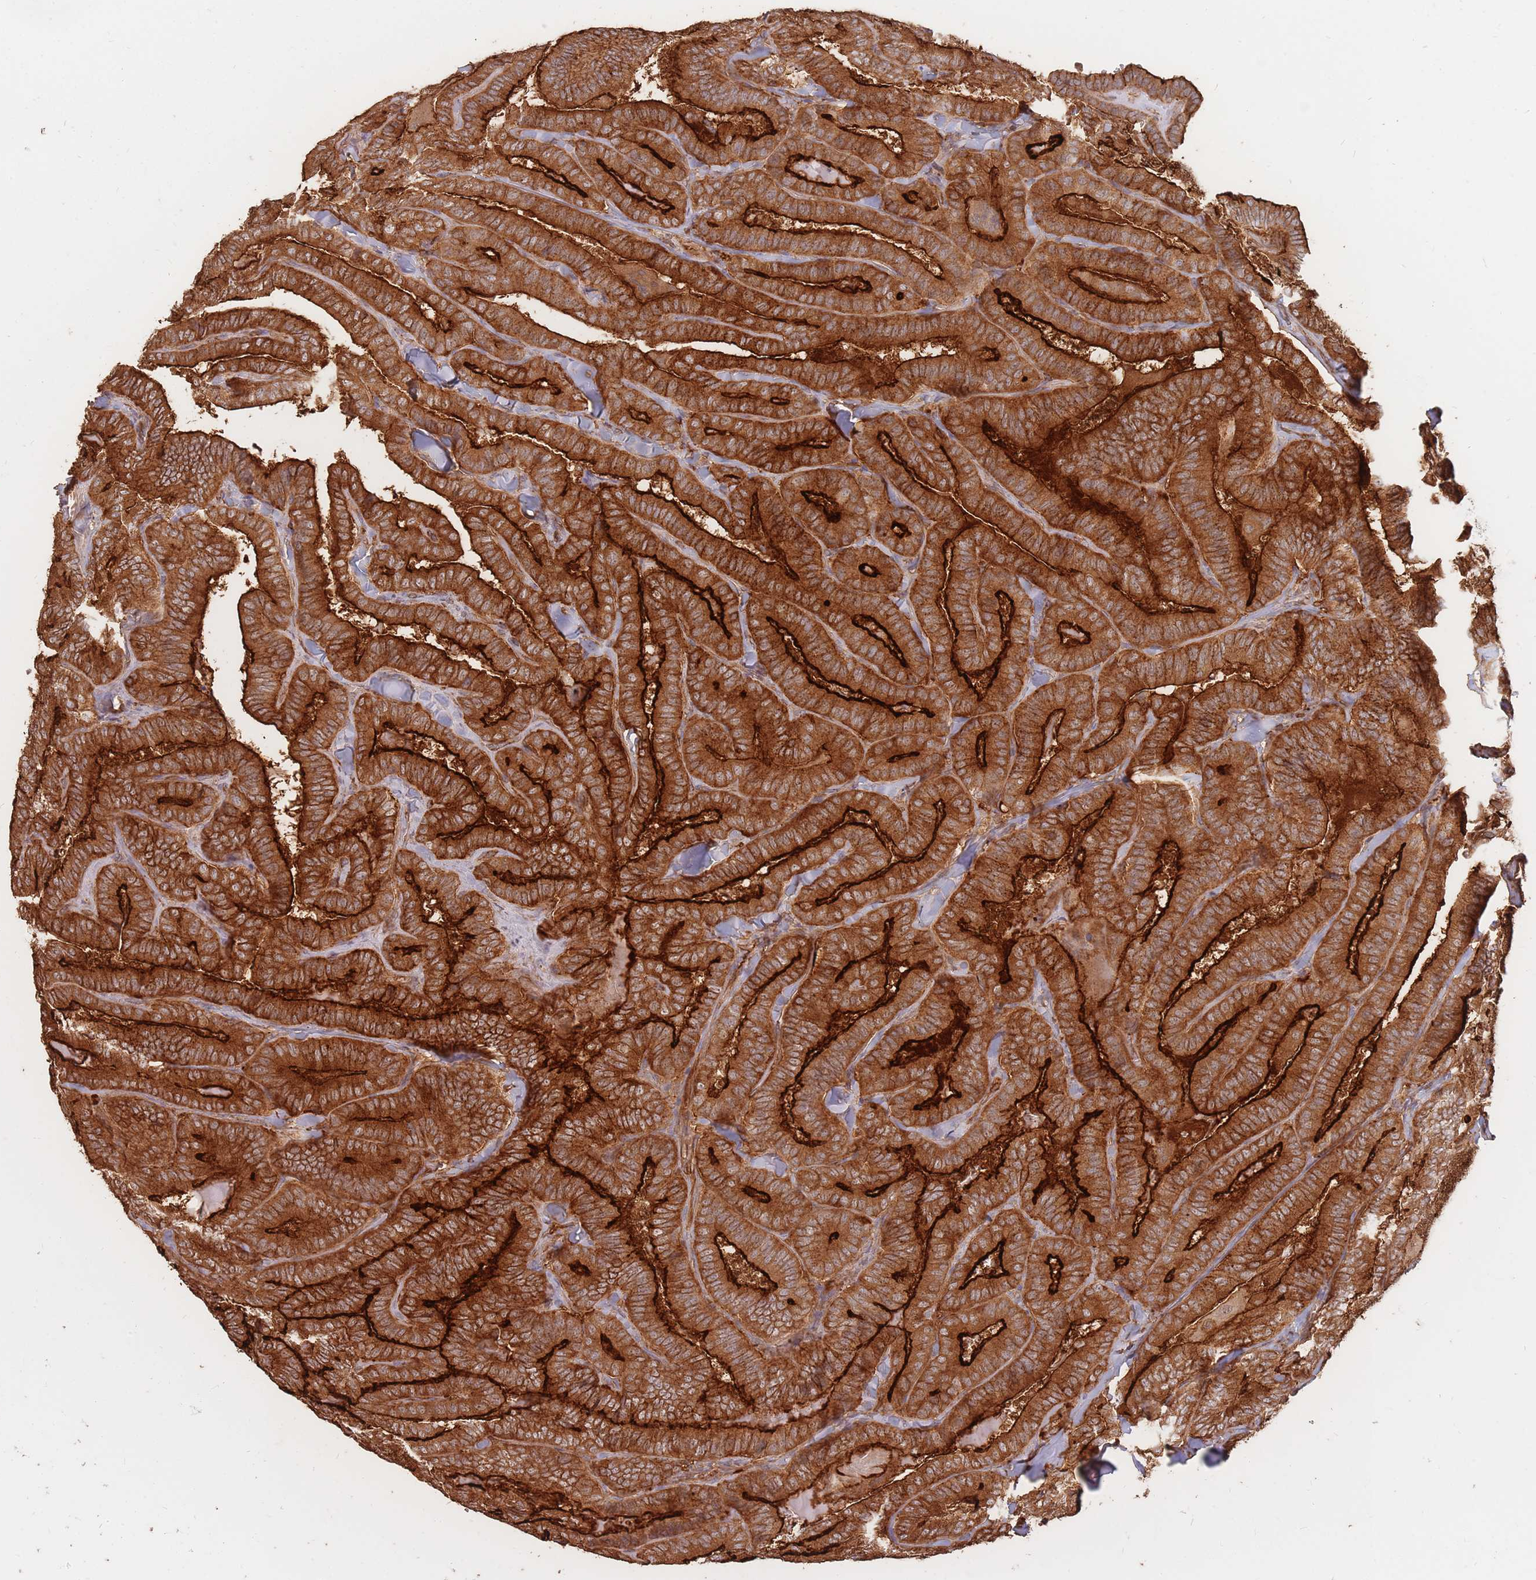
{"staining": {"intensity": "strong", "quantity": ">75%", "location": "cytoplasmic/membranous"}, "tissue": "thyroid cancer", "cell_type": "Tumor cells", "image_type": "cancer", "snomed": [{"axis": "morphology", "description": "Papillary adenocarcinoma, NOS"}, {"axis": "topography", "description": "Thyroid gland"}], "caption": "The immunohistochemical stain shows strong cytoplasmic/membranous expression in tumor cells of papillary adenocarcinoma (thyroid) tissue.", "gene": "PLS3", "patient": {"sex": "male", "age": 61}}